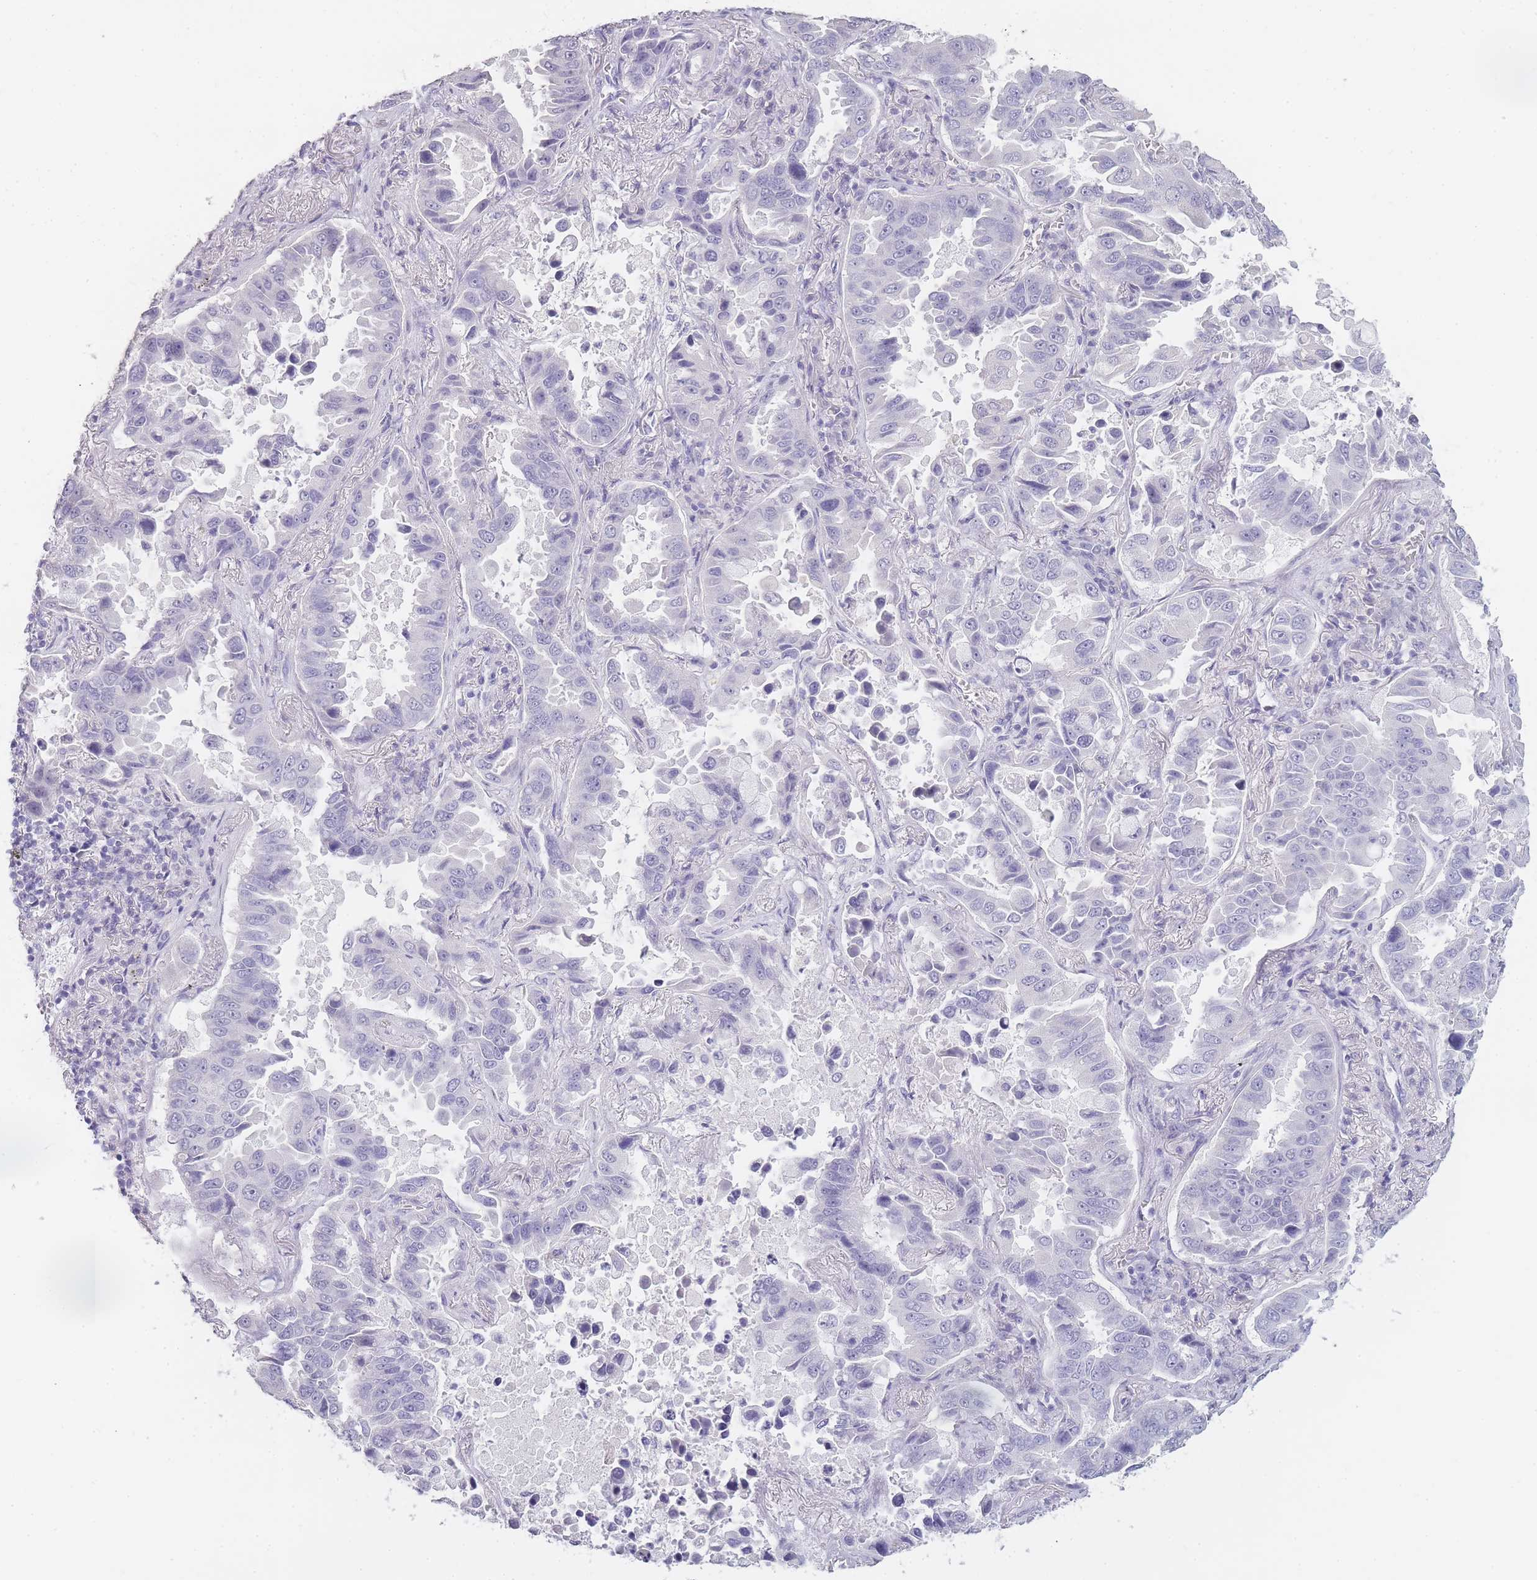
{"staining": {"intensity": "negative", "quantity": "none", "location": "none"}, "tissue": "lung cancer", "cell_type": "Tumor cells", "image_type": "cancer", "snomed": [{"axis": "morphology", "description": "Adenocarcinoma, NOS"}, {"axis": "topography", "description": "Lung"}], "caption": "High power microscopy image of an immunohistochemistry (IHC) photomicrograph of lung cancer, revealing no significant expression in tumor cells.", "gene": "INS", "patient": {"sex": "male", "age": 64}}